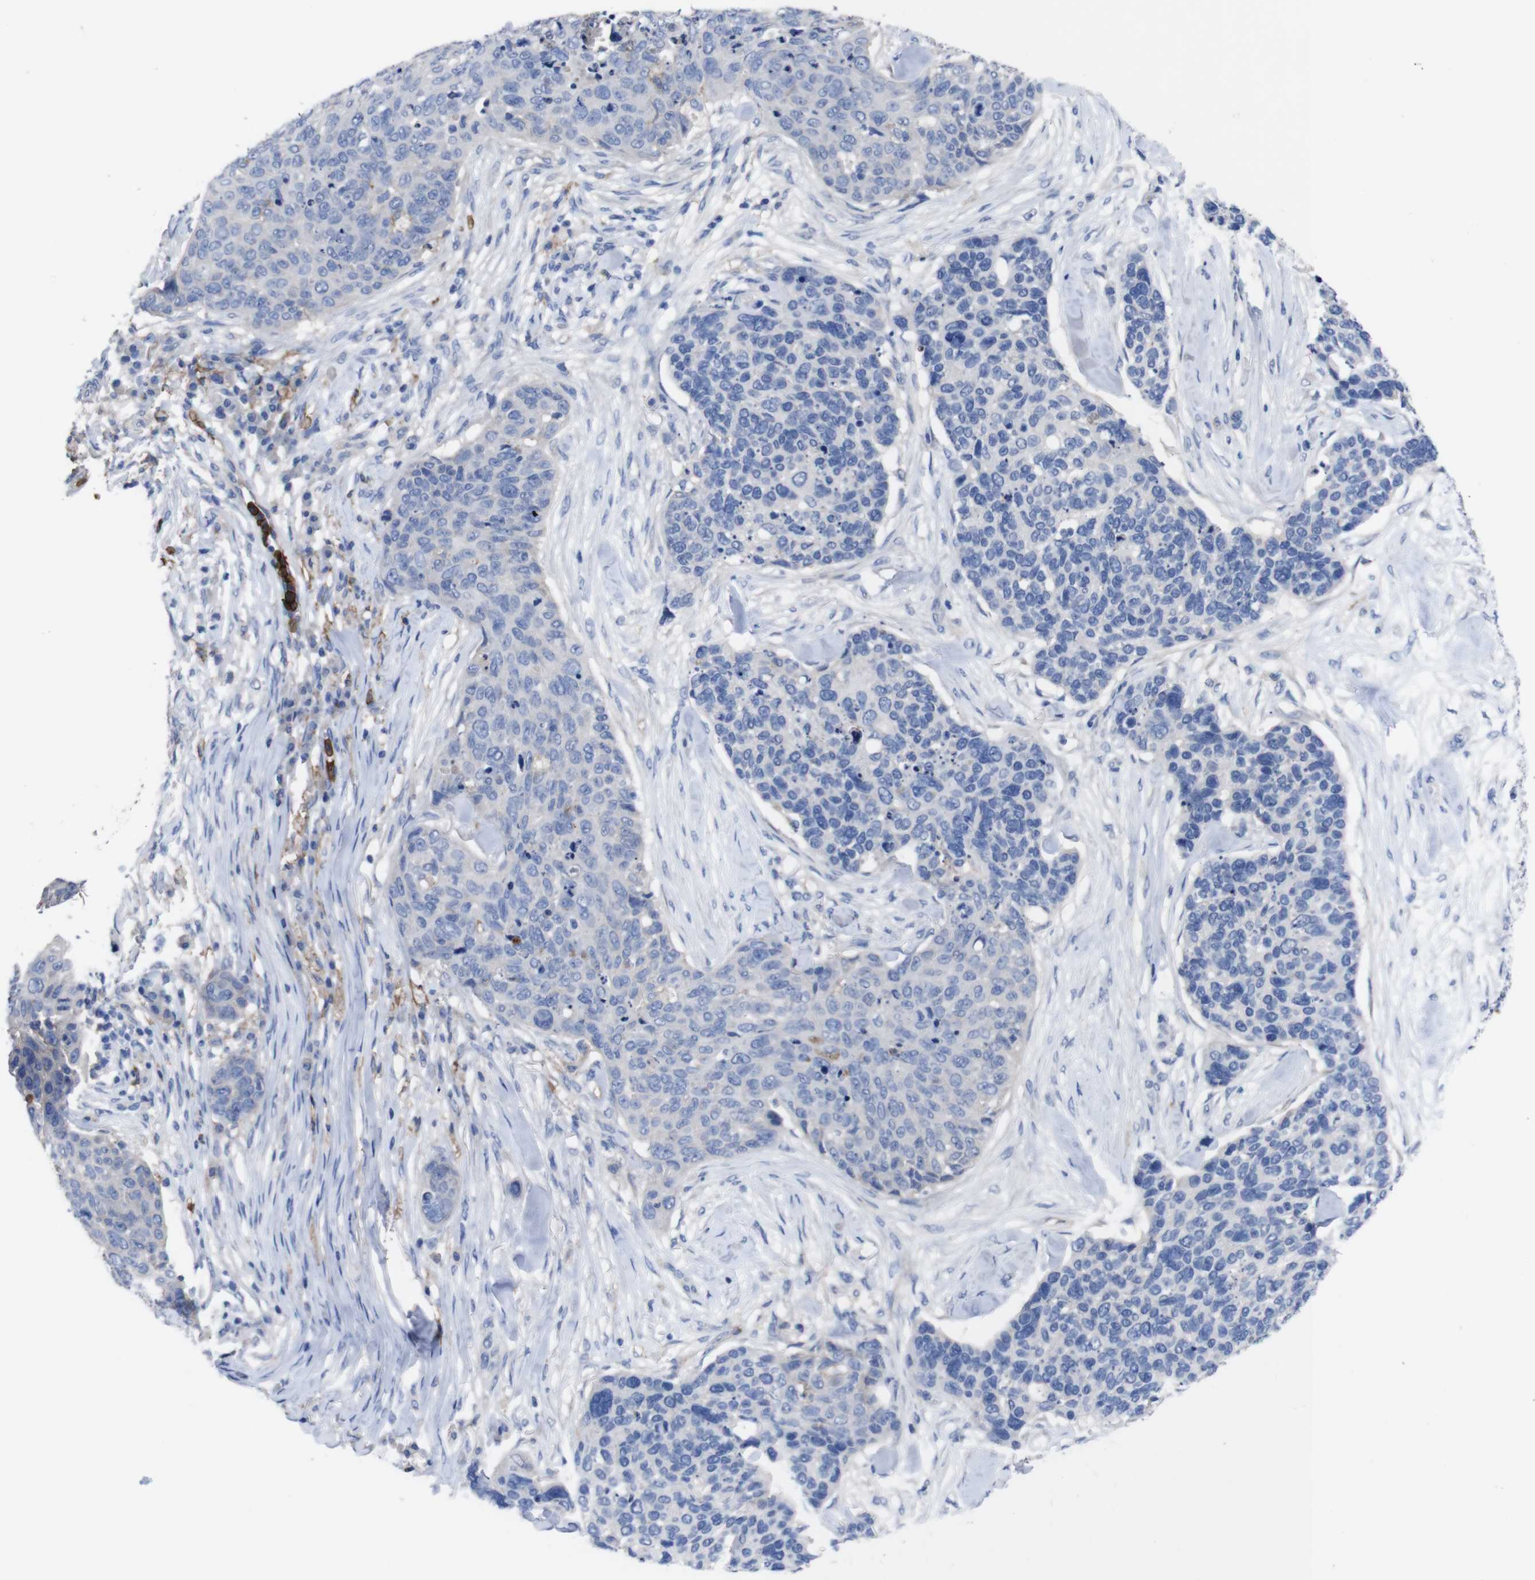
{"staining": {"intensity": "negative", "quantity": "none", "location": "none"}, "tissue": "skin cancer", "cell_type": "Tumor cells", "image_type": "cancer", "snomed": [{"axis": "morphology", "description": "Squamous cell carcinoma in situ, NOS"}, {"axis": "morphology", "description": "Squamous cell carcinoma, NOS"}, {"axis": "topography", "description": "Skin"}], "caption": "Squamous cell carcinoma (skin) stained for a protein using immunohistochemistry (IHC) displays no positivity tumor cells.", "gene": "C5AR1", "patient": {"sex": "male", "age": 93}}